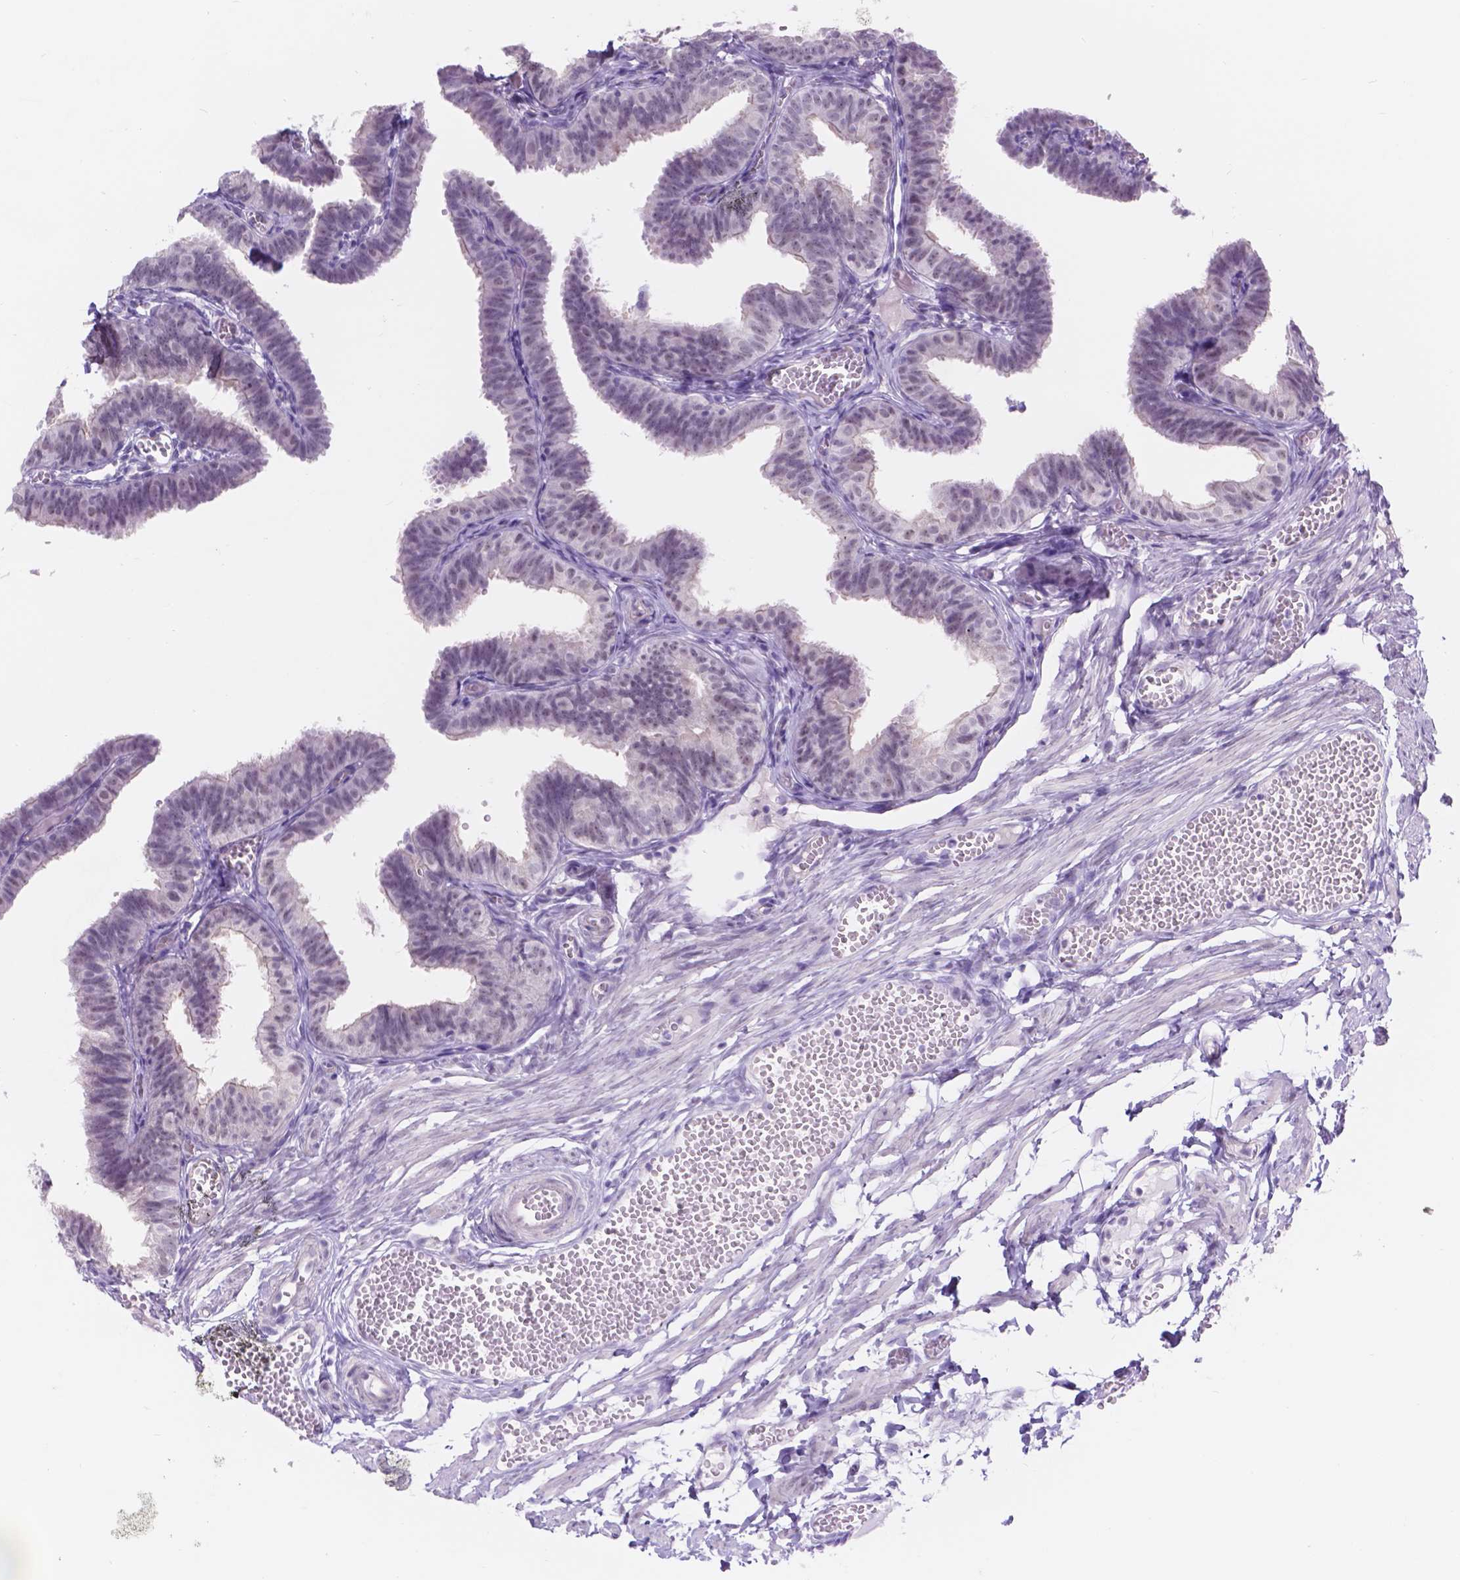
{"staining": {"intensity": "negative", "quantity": "none", "location": "none"}, "tissue": "fallopian tube", "cell_type": "Glandular cells", "image_type": "normal", "snomed": [{"axis": "morphology", "description": "Normal tissue, NOS"}, {"axis": "topography", "description": "Fallopian tube"}], "caption": "Immunohistochemistry photomicrograph of normal human fallopian tube stained for a protein (brown), which displays no expression in glandular cells. (Brightfield microscopy of DAB immunohistochemistry at high magnification).", "gene": "DCC", "patient": {"sex": "female", "age": 25}}